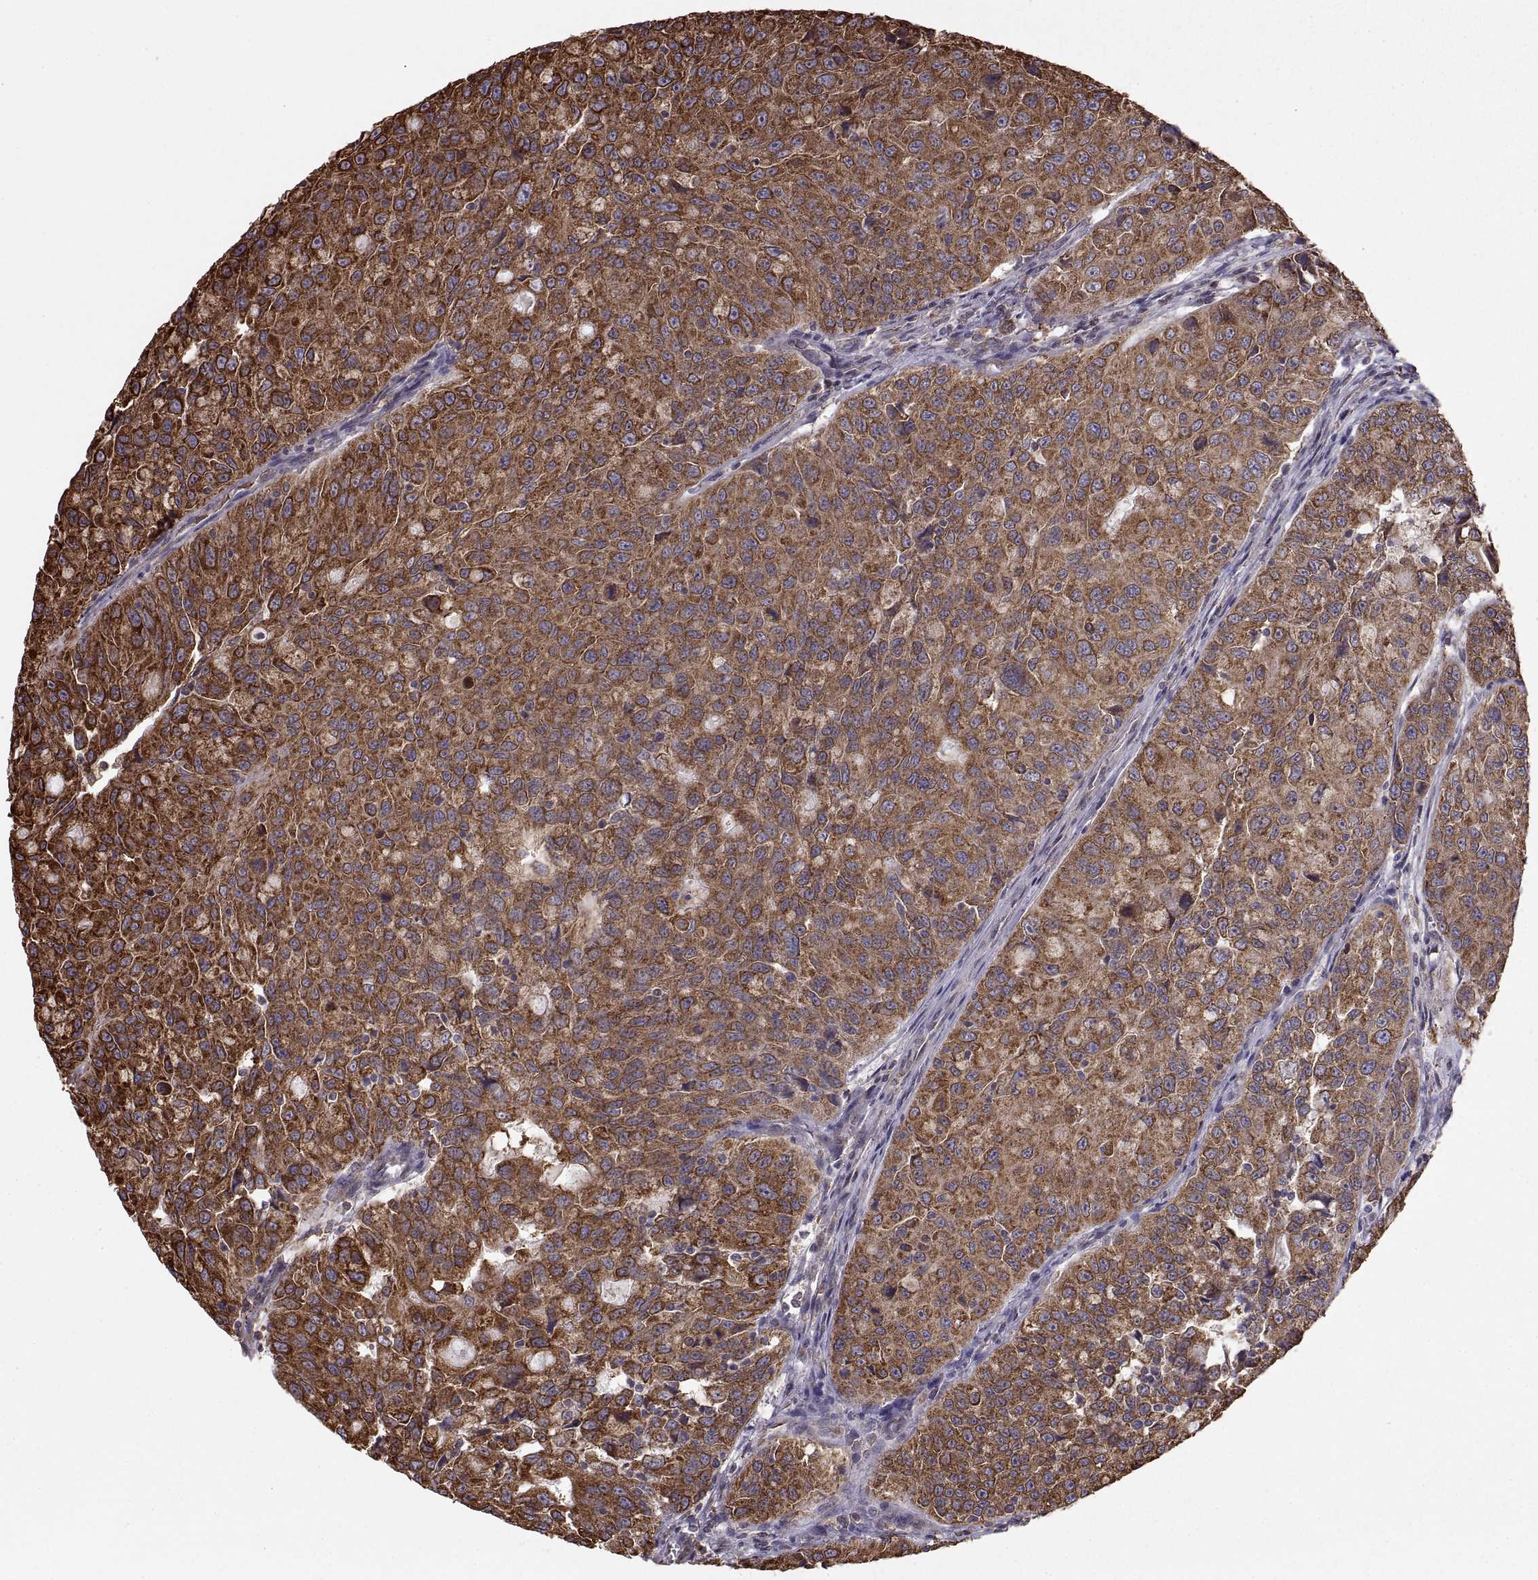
{"staining": {"intensity": "strong", "quantity": ">75%", "location": "cytoplasmic/membranous"}, "tissue": "urothelial cancer", "cell_type": "Tumor cells", "image_type": "cancer", "snomed": [{"axis": "morphology", "description": "Urothelial carcinoma, NOS"}, {"axis": "morphology", "description": "Urothelial carcinoma, High grade"}, {"axis": "topography", "description": "Urinary bladder"}], "caption": "Urothelial cancer tissue displays strong cytoplasmic/membranous expression in approximately >75% of tumor cells (DAB (3,3'-diaminobenzidine) IHC, brown staining for protein, blue staining for nuclei).", "gene": "PDIA3", "patient": {"sex": "female", "age": 73}}